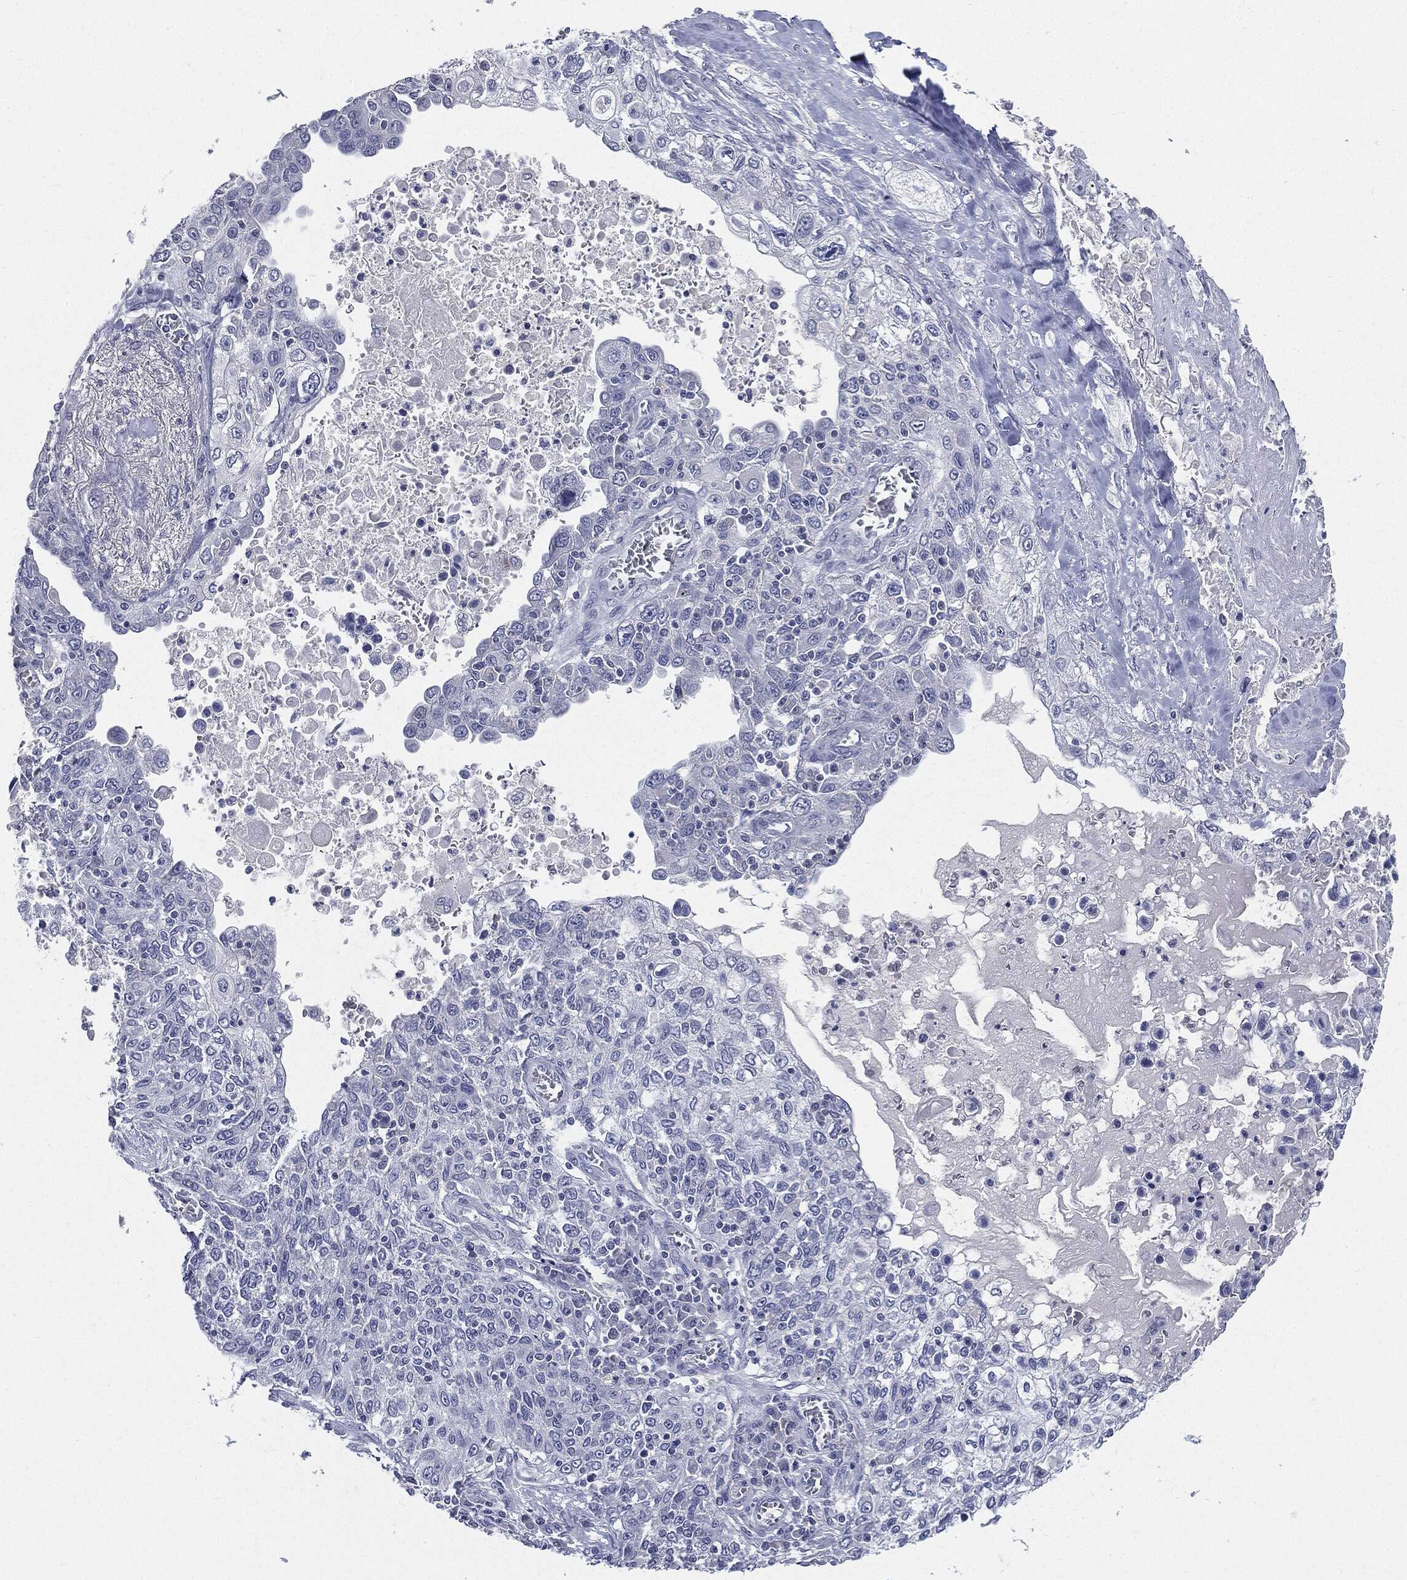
{"staining": {"intensity": "negative", "quantity": "none", "location": "none"}, "tissue": "lung cancer", "cell_type": "Tumor cells", "image_type": "cancer", "snomed": [{"axis": "morphology", "description": "Squamous cell carcinoma, NOS"}, {"axis": "topography", "description": "Lung"}], "caption": "Immunohistochemistry of squamous cell carcinoma (lung) demonstrates no expression in tumor cells. (DAB (3,3'-diaminobenzidine) immunohistochemistry visualized using brightfield microscopy, high magnification).", "gene": "CGB1", "patient": {"sex": "female", "age": 69}}